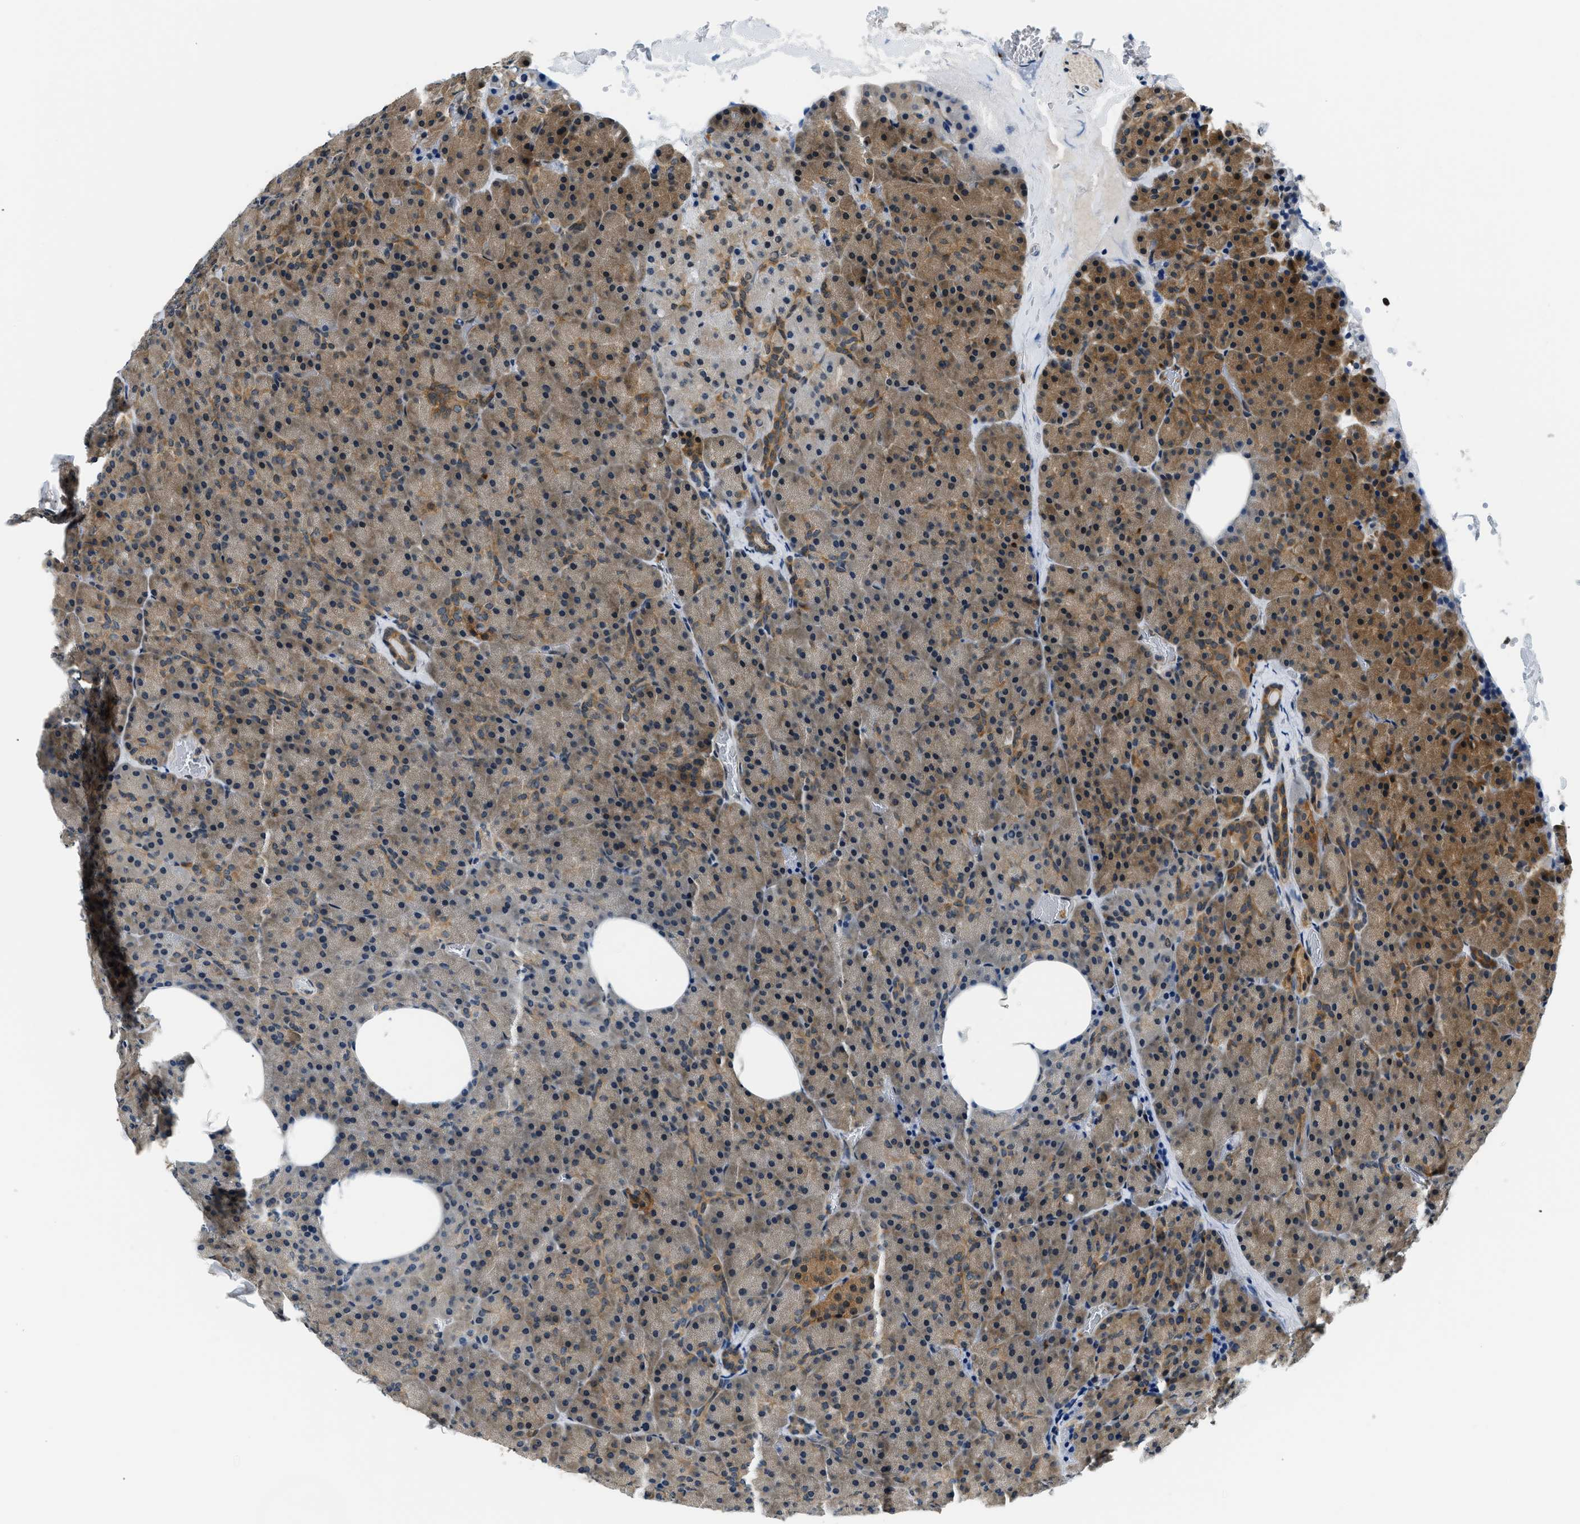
{"staining": {"intensity": "moderate", "quantity": "25%-75%", "location": "cytoplasmic/membranous"}, "tissue": "pancreas", "cell_type": "Exocrine glandular cells", "image_type": "normal", "snomed": [{"axis": "morphology", "description": "Normal tissue, NOS"}, {"axis": "morphology", "description": "Carcinoid, malignant, NOS"}, {"axis": "topography", "description": "Pancreas"}], "caption": "DAB (3,3'-diaminobenzidine) immunohistochemical staining of benign human pancreas demonstrates moderate cytoplasmic/membranous protein positivity in approximately 25%-75% of exocrine glandular cells. (DAB IHC, brown staining for protein, blue staining for nuclei).", "gene": "SMAD4", "patient": {"sex": "female", "age": 35}}